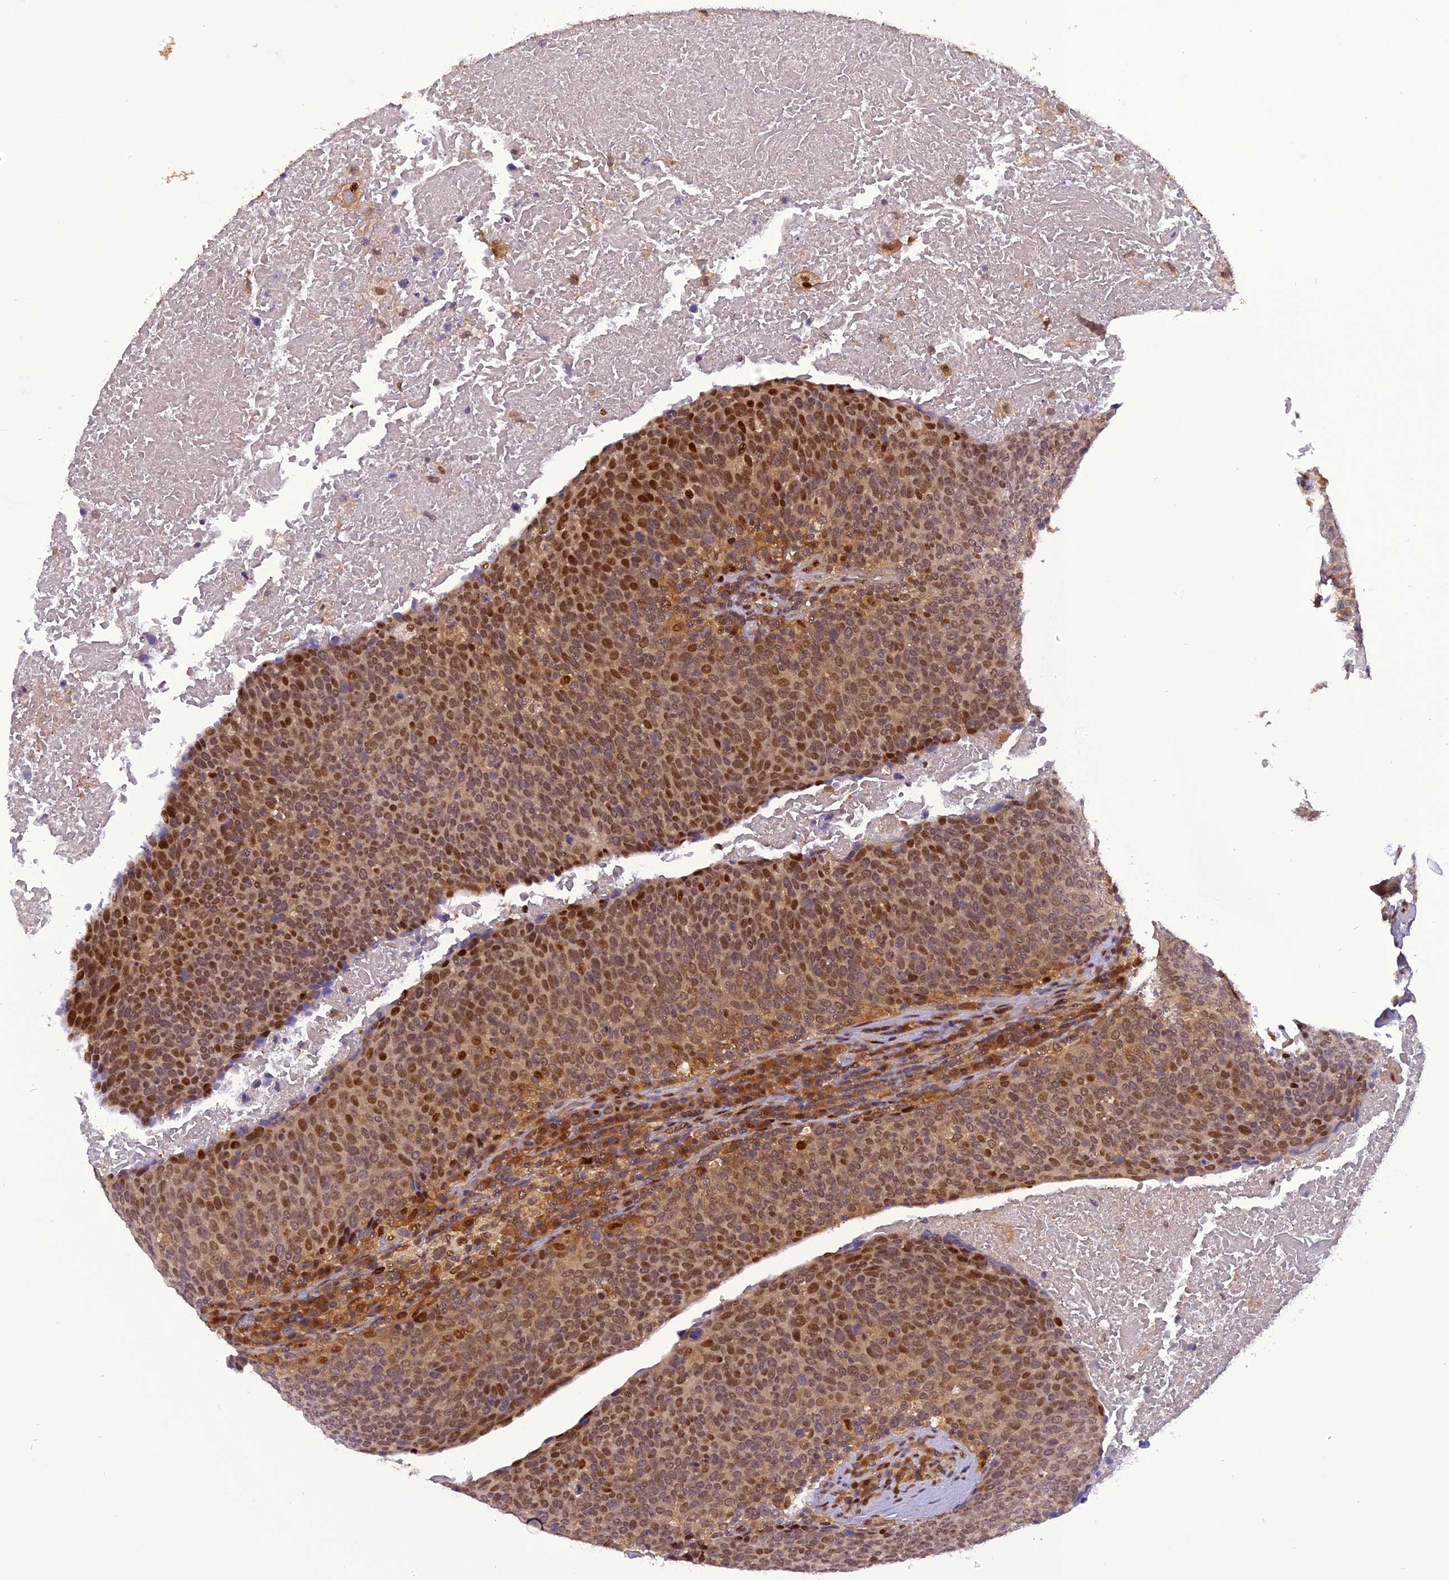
{"staining": {"intensity": "moderate", "quantity": ">75%", "location": "nuclear"}, "tissue": "head and neck cancer", "cell_type": "Tumor cells", "image_type": "cancer", "snomed": [{"axis": "morphology", "description": "Squamous cell carcinoma, NOS"}, {"axis": "morphology", "description": "Squamous cell carcinoma, metastatic, NOS"}, {"axis": "topography", "description": "Lymph node"}, {"axis": "topography", "description": "Head-Neck"}], "caption": "A brown stain labels moderate nuclear staining of a protein in human head and neck cancer tumor cells. (DAB (3,3'-diaminobenzidine) IHC with brightfield microscopy, high magnification).", "gene": "RABGGTA", "patient": {"sex": "male", "age": 62}}